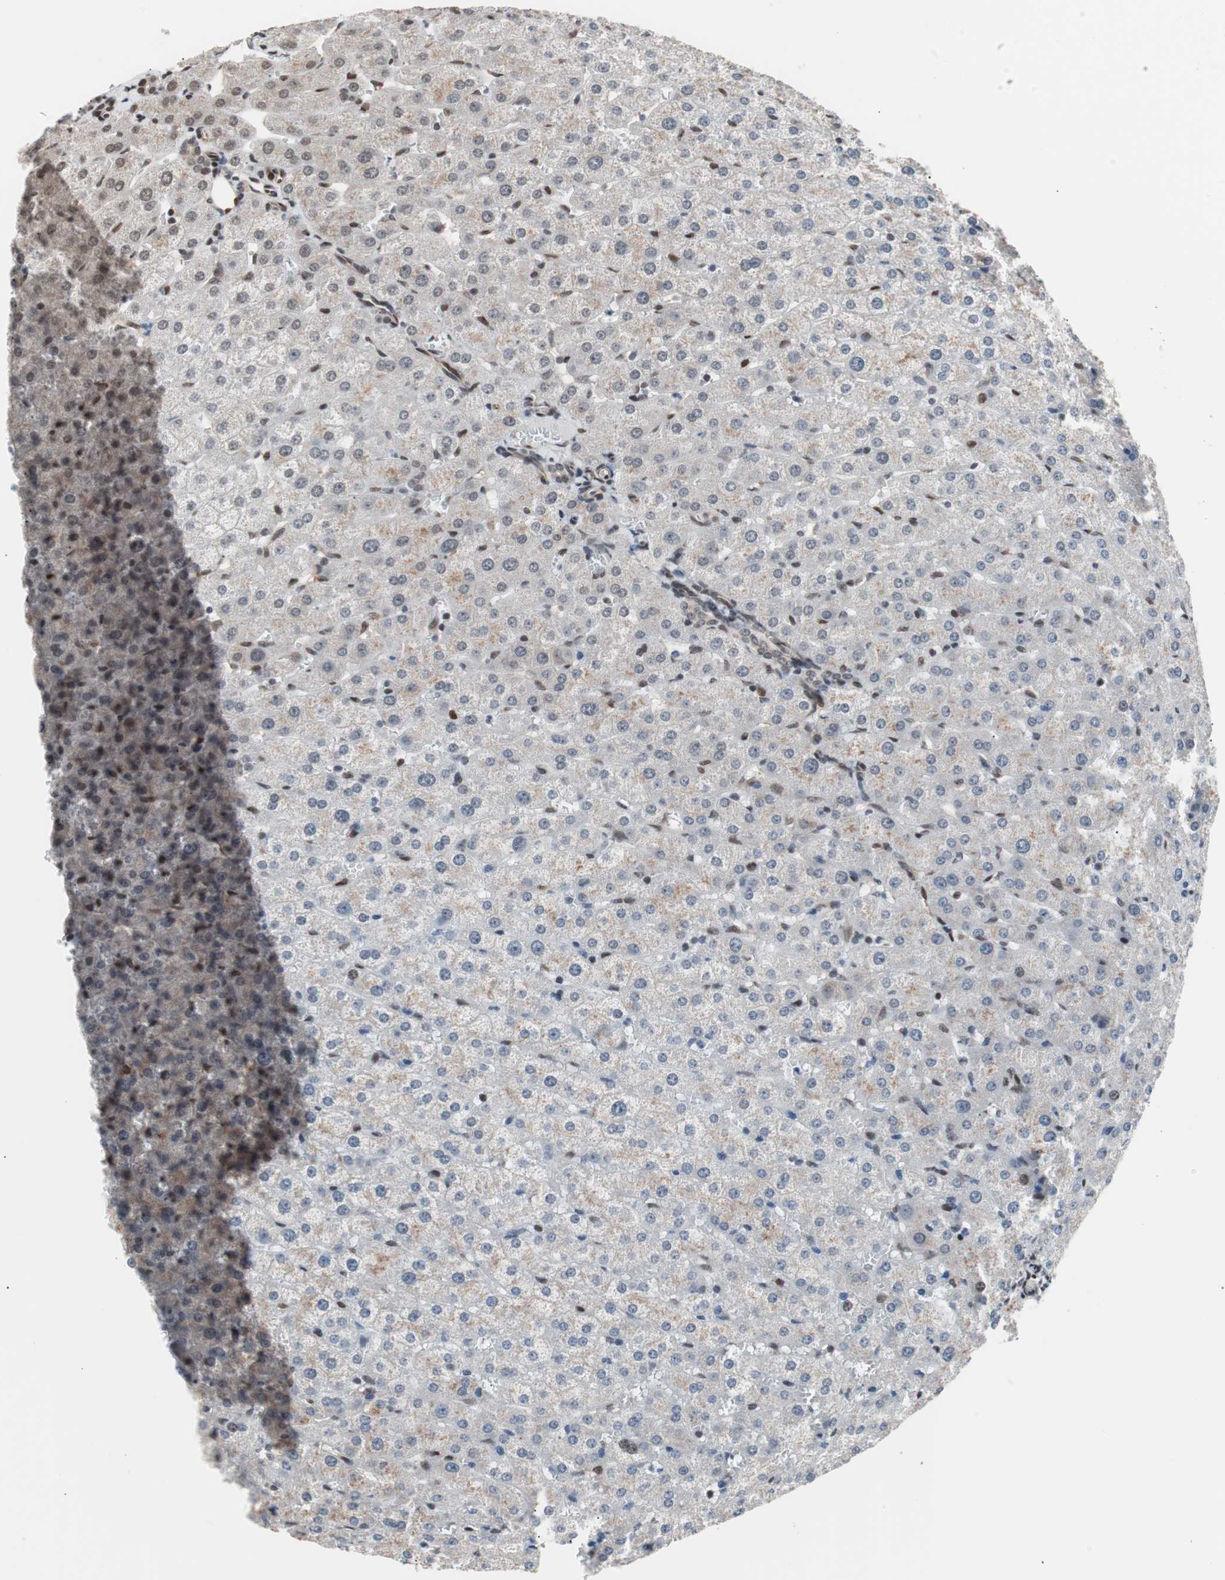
{"staining": {"intensity": "moderate", "quantity": "25%-75%", "location": "cytoplasmic/membranous,nuclear"}, "tissue": "liver", "cell_type": "Cholangiocytes", "image_type": "normal", "snomed": [{"axis": "morphology", "description": "Normal tissue, NOS"}, {"axis": "morphology", "description": "Fibrosis, NOS"}, {"axis": "topography", "description": "Liver"}], "caption": "Immunohistochemical staining of unremarkable liver exhibits medium levels of moderate cytoplasmic/membranous,nuclear expression in about 25%-75% of cholangiocytes. The staining was performed using DAB to visualize the protein expression in brown, while the nuclei were stained in blue with hematoxylin (Magnification: 20x).", "gene": "POGZ", "patient": {"sex": "female", "age": 29}}